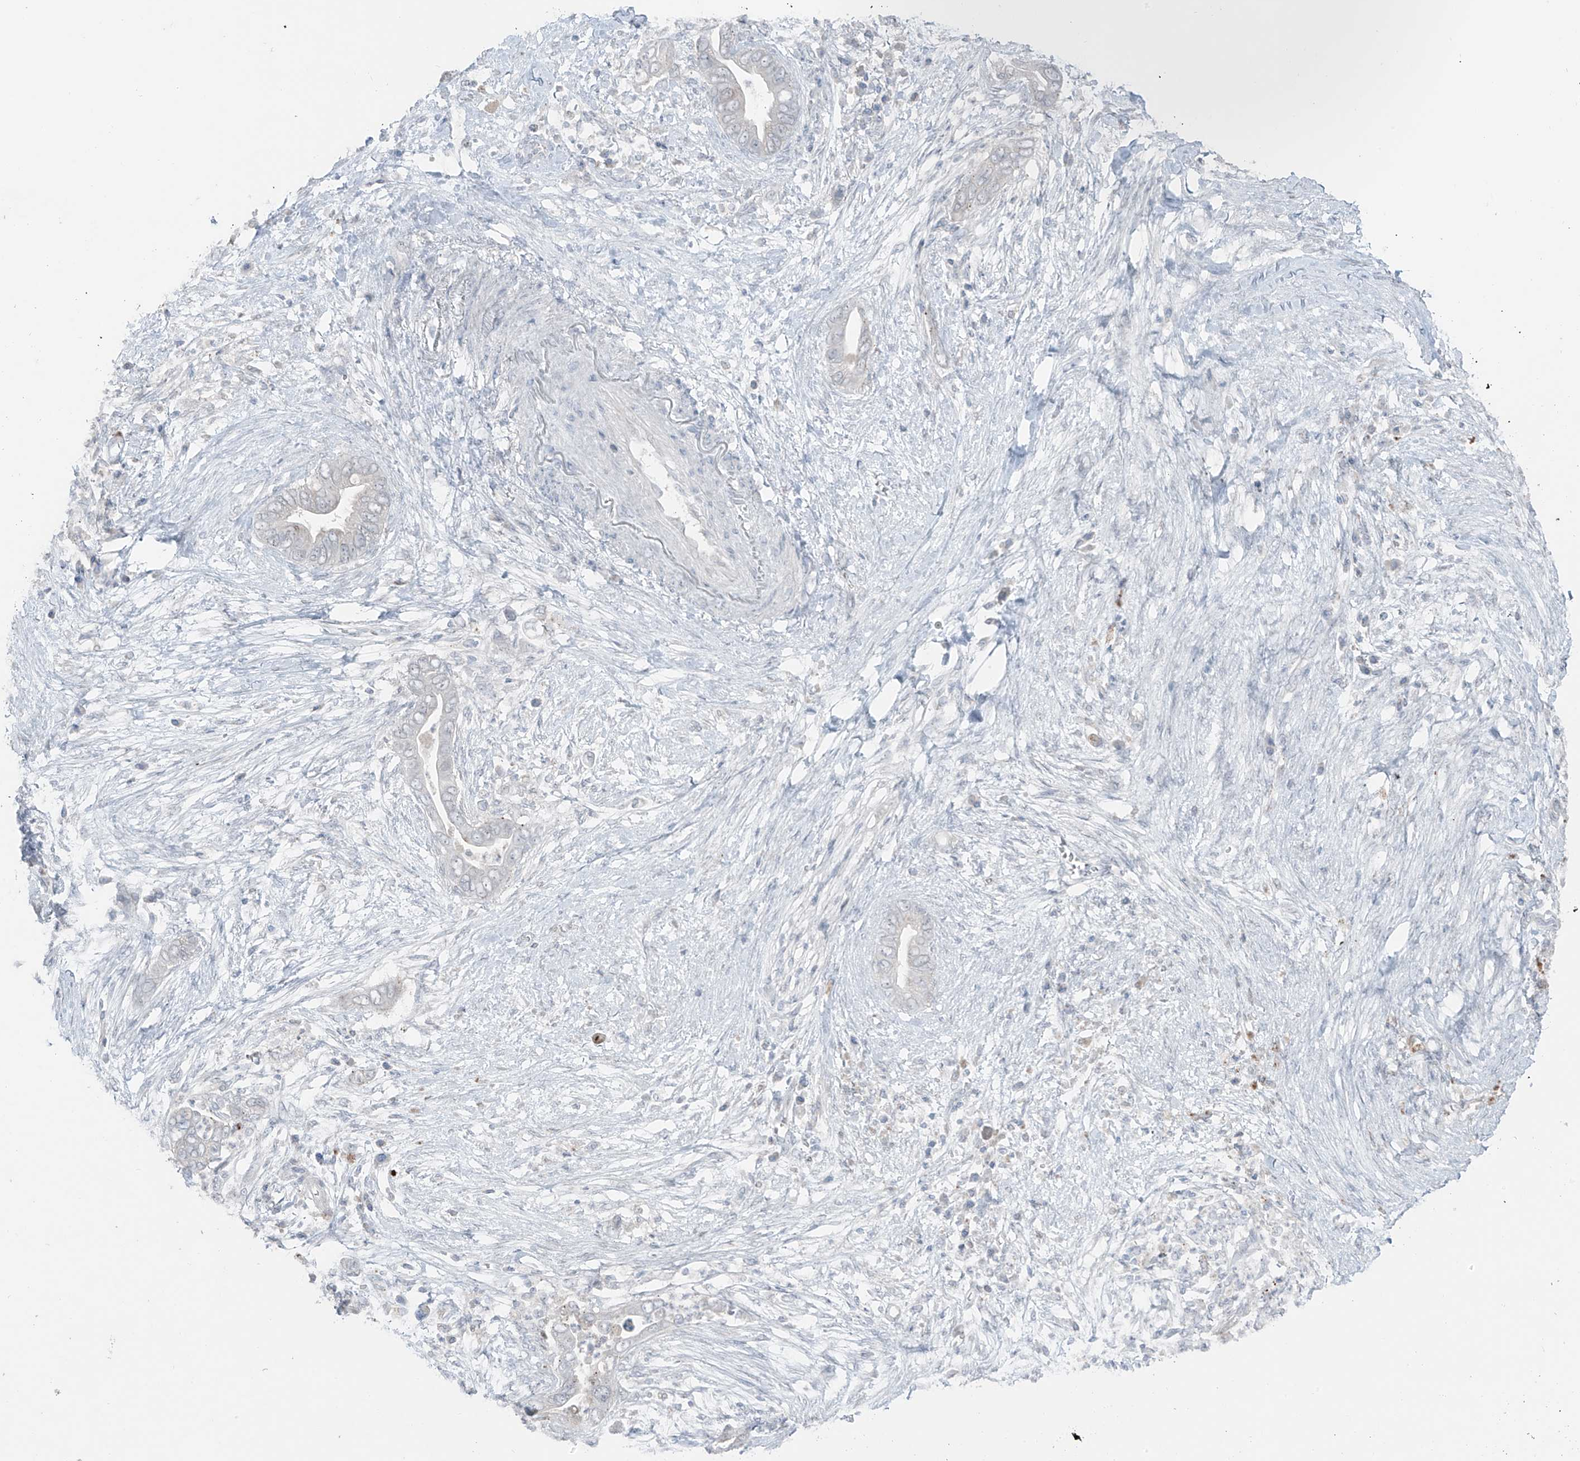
{"staining": {"intensity": "negative", "quantity": "none", "location": "none"}, "tissue": "pancreatic cancer", "cell_type": "Tumor cells", "image_type": "cancer", "snomed": [{"axis": "morphology", "description": "Adenocarcinoma, NOS"}, {"axis": "topography", "description": "Pancreas"}], "caption": "An immunohistochemistry histopathology image of pancreatic adenocarcinoma is shown. There is no staining in tumor cells of pancreatic adenocarcinoma.", "gene": "PRDM6", "patient": {"sex": "male", "age": 75}}